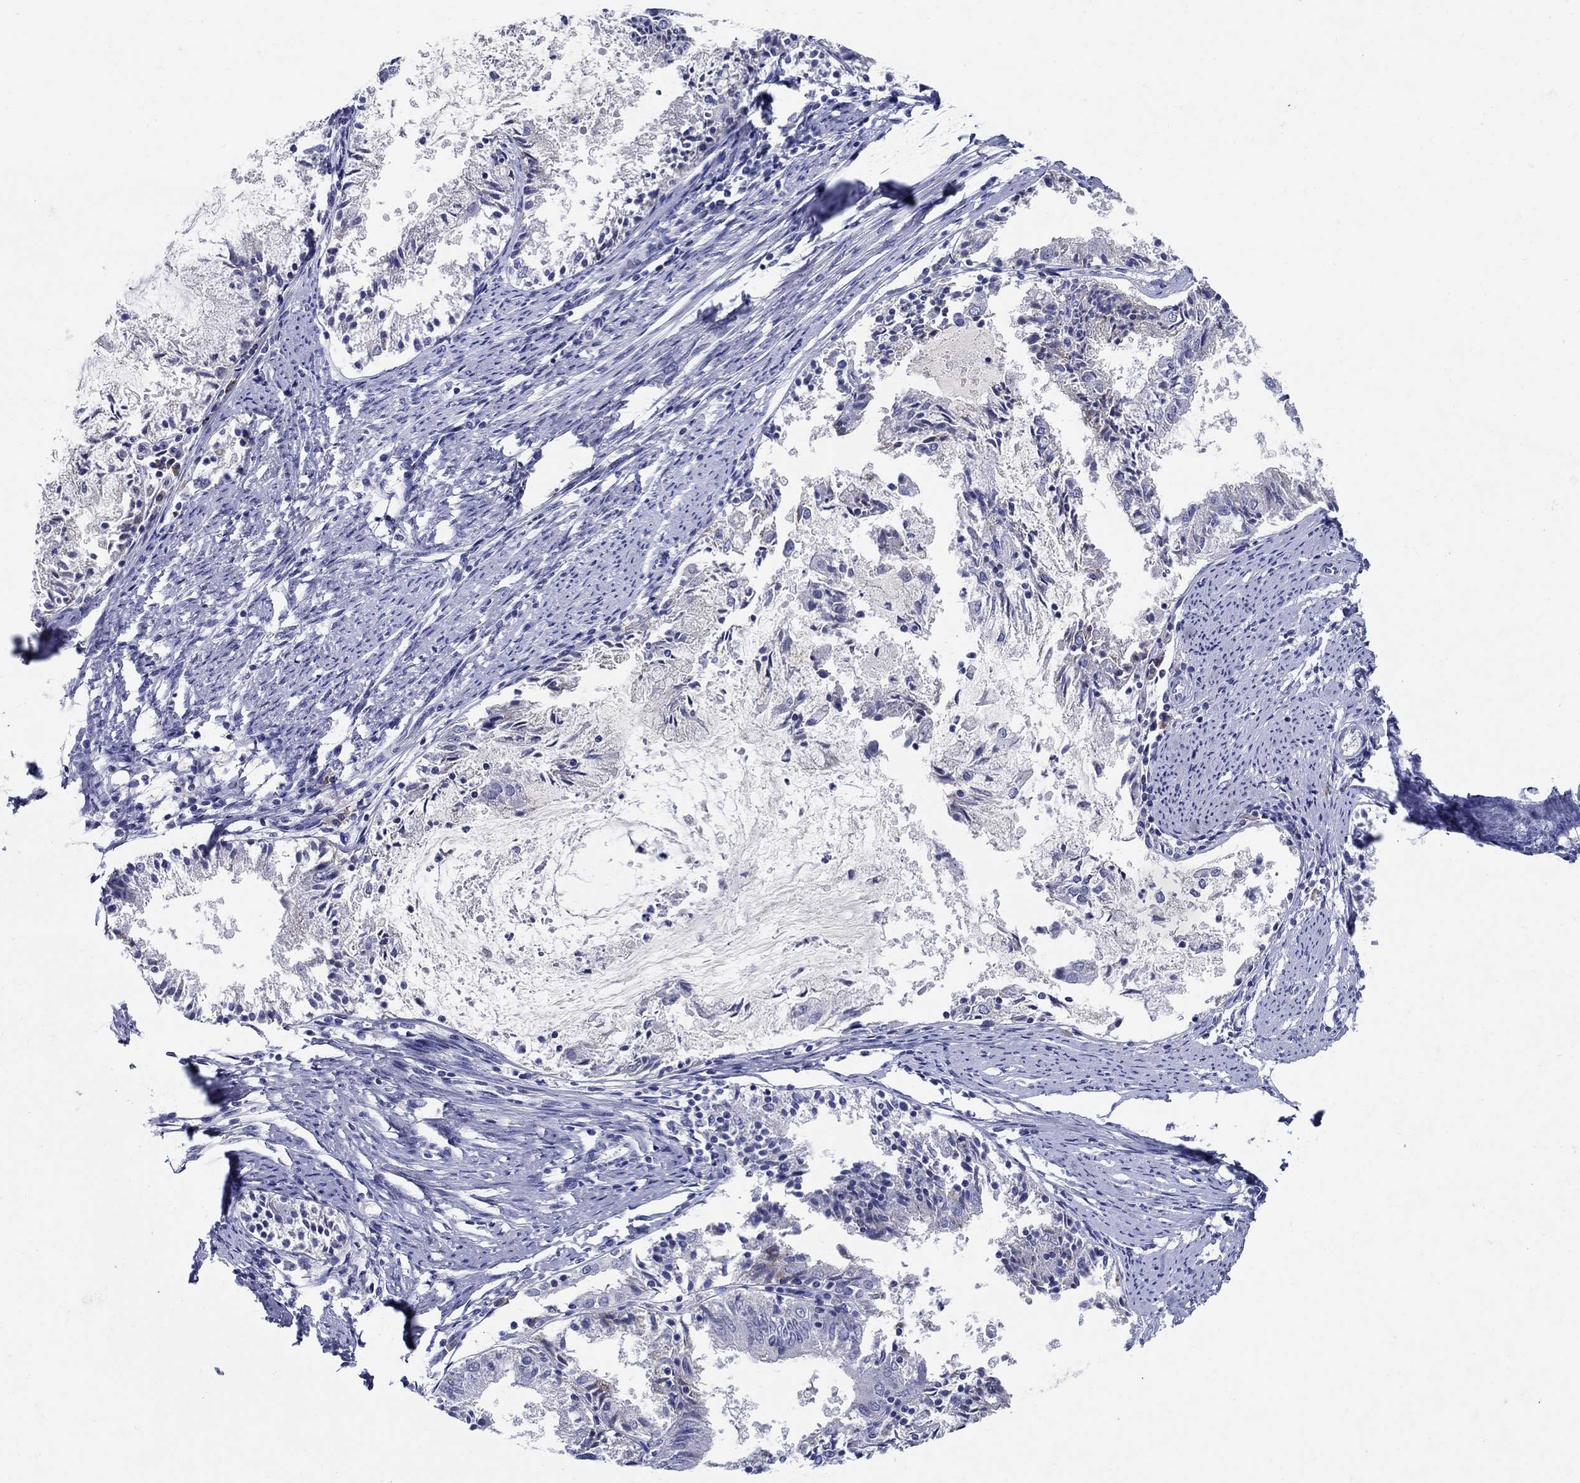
{"staining": {"intensity": "negative", "quantity": "none", "location": "none"}, "tissue": "endometrial cancer", "cell_type": "Tumor cells", "image_type": "cancer", "snomed": [{"axis": "morphology", "description": "Adenocarcinoma, NOS"}, {"axis": "topography", "description": "Endometrium"}], "caption": "High power microscopy image of an immunohistochemistry (IHC) image of adenocarcinoma (endometrial), revealing no significant positivity in tumor cells.", "gene": "CRYGD", "patient": {"sex": "female", "age": 57}}